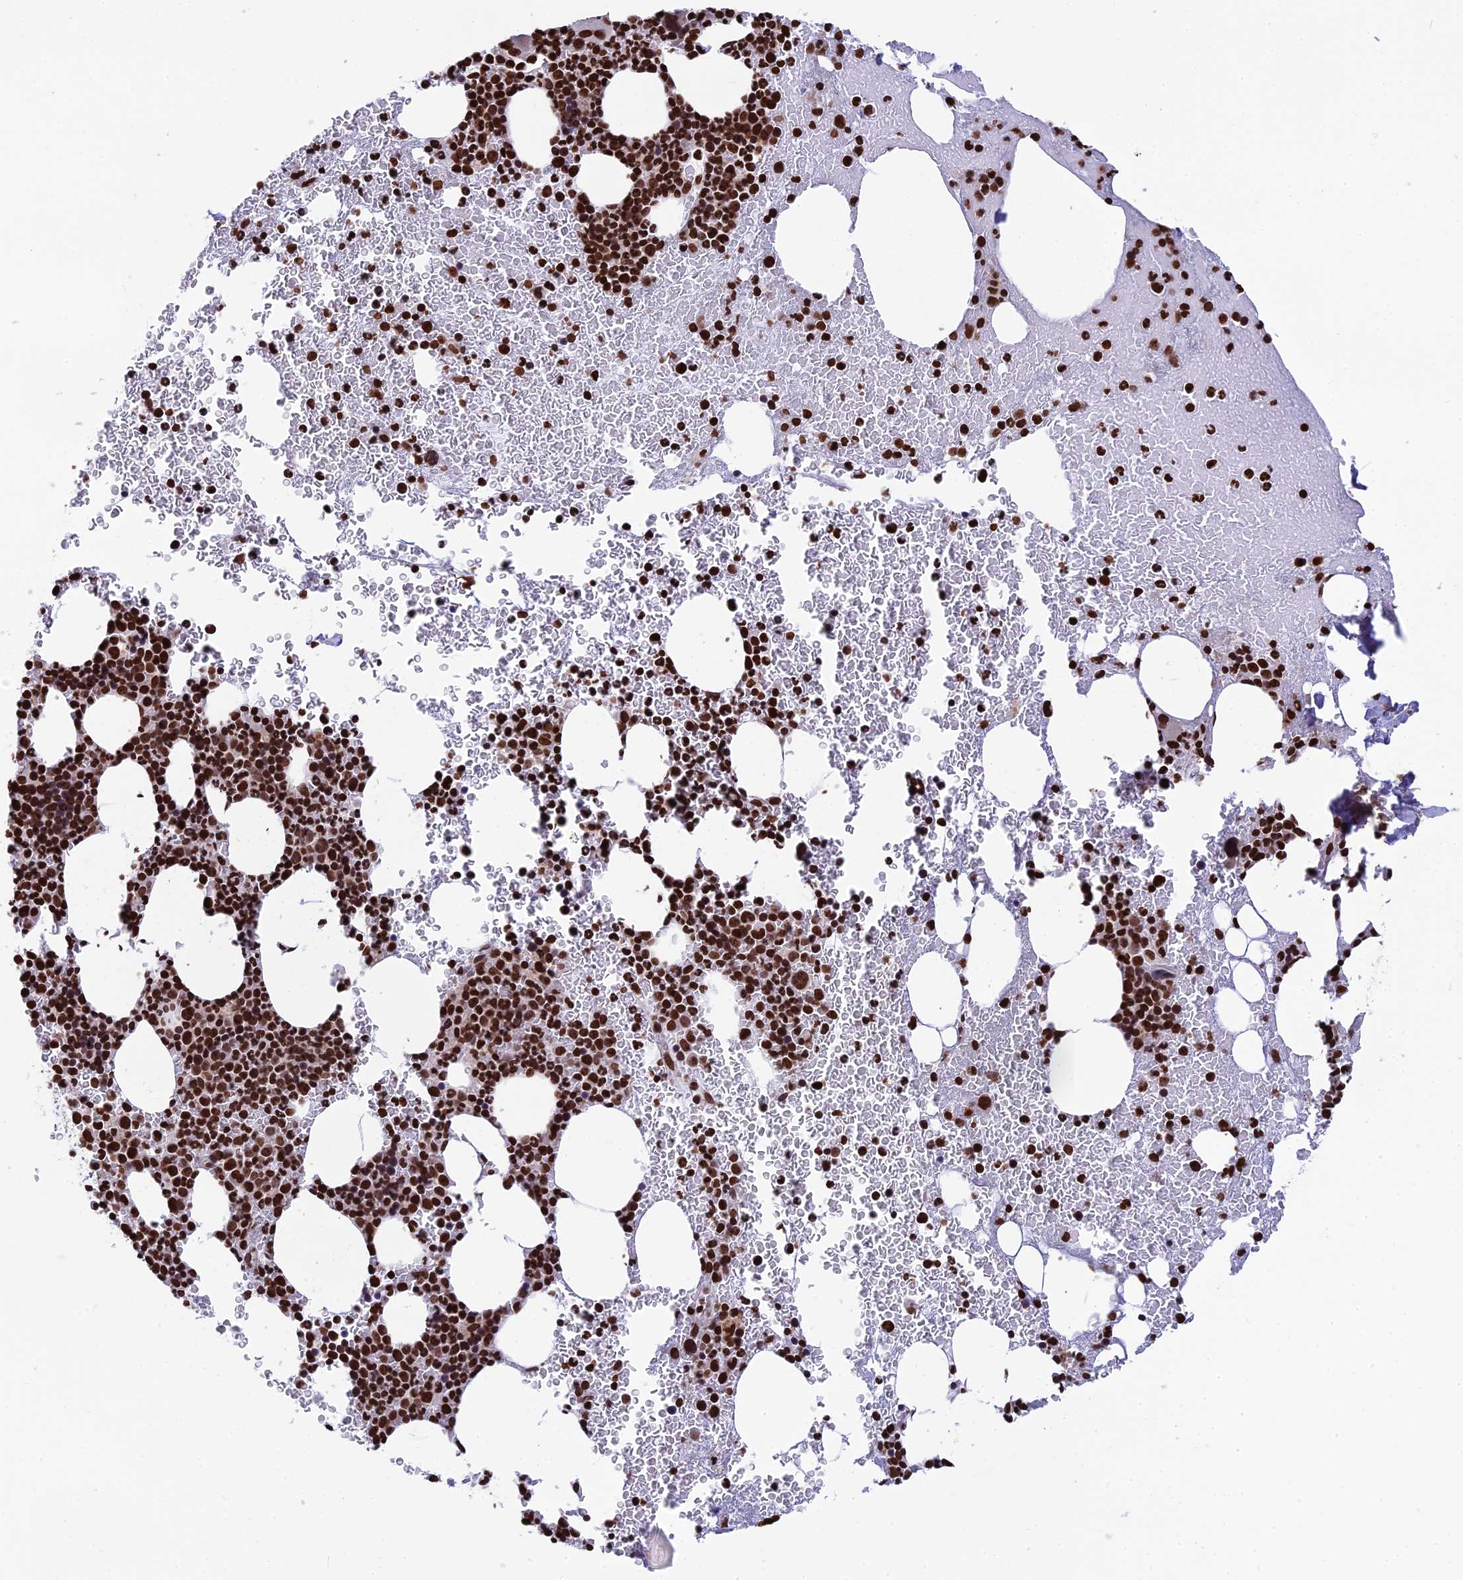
{"staining": {"intensity": "strong", "quantity": ">75%", "location": "nuclear"}, "tissue": "bone marrow", "cell_type": "Hematopoietic cells", "image_type": "normal", "snomed": [{"axis": "morphology", "description": "Normal tissue, NOS"}, {"axis": "topography", "description": "Bone marrow"}], "caption": "Strong nuclear protein positivity is present in approximately >75% of hematopoietic cells in bone marrow. The protein is stained brown, and the nuclei are stained in blue (DAB IHC with brightfield microscopy, high magnification).", "gene": "TET2", "patient": {"sex": "female", "age": 83}}